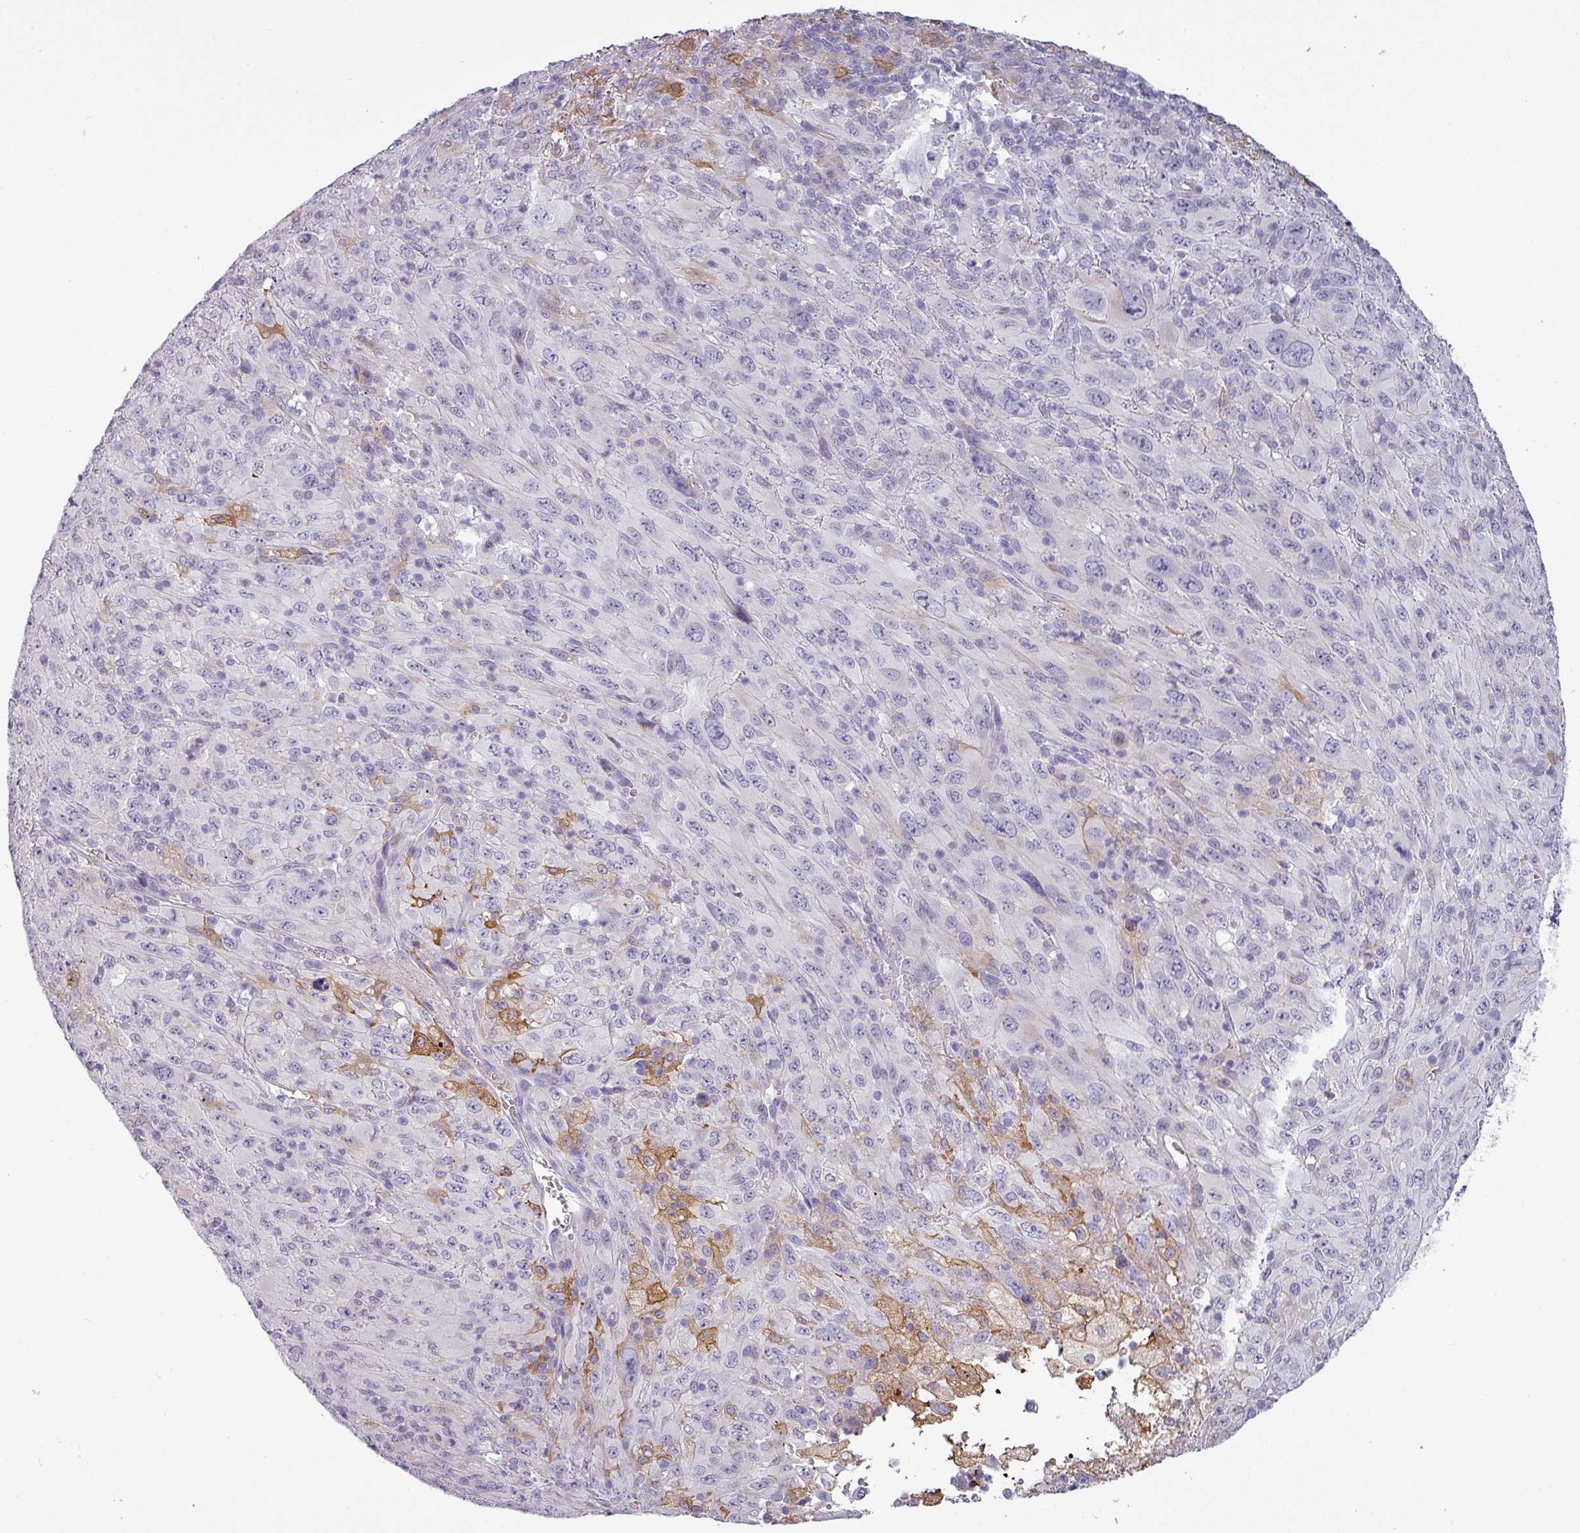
{"staining": {"intensity": "negative", "quantity": "none", "location": "none"}, "tissue": "melanoma", "cell_type": "Tumor cells", "image_type": "cancer", "snomed": [{"axis": "morphology", "description": "Malignant melanoma, Metastatic site"}, {"axis": "topography", "description": "Skin"}], "caption": "This is a photomicrograph of IHC staining of malignant melanoma (metastatic site), which shows no positivity in tumor cells. The staining was performed using DAB (3,3'-diaminobenzidine) to visualize the protein expression in brown, while the nuclei were stained in blue with hematoxylin (Magnification: 20x).", "gene": "SLC26A9", "patient": {"sex": "female", "age": 56}}